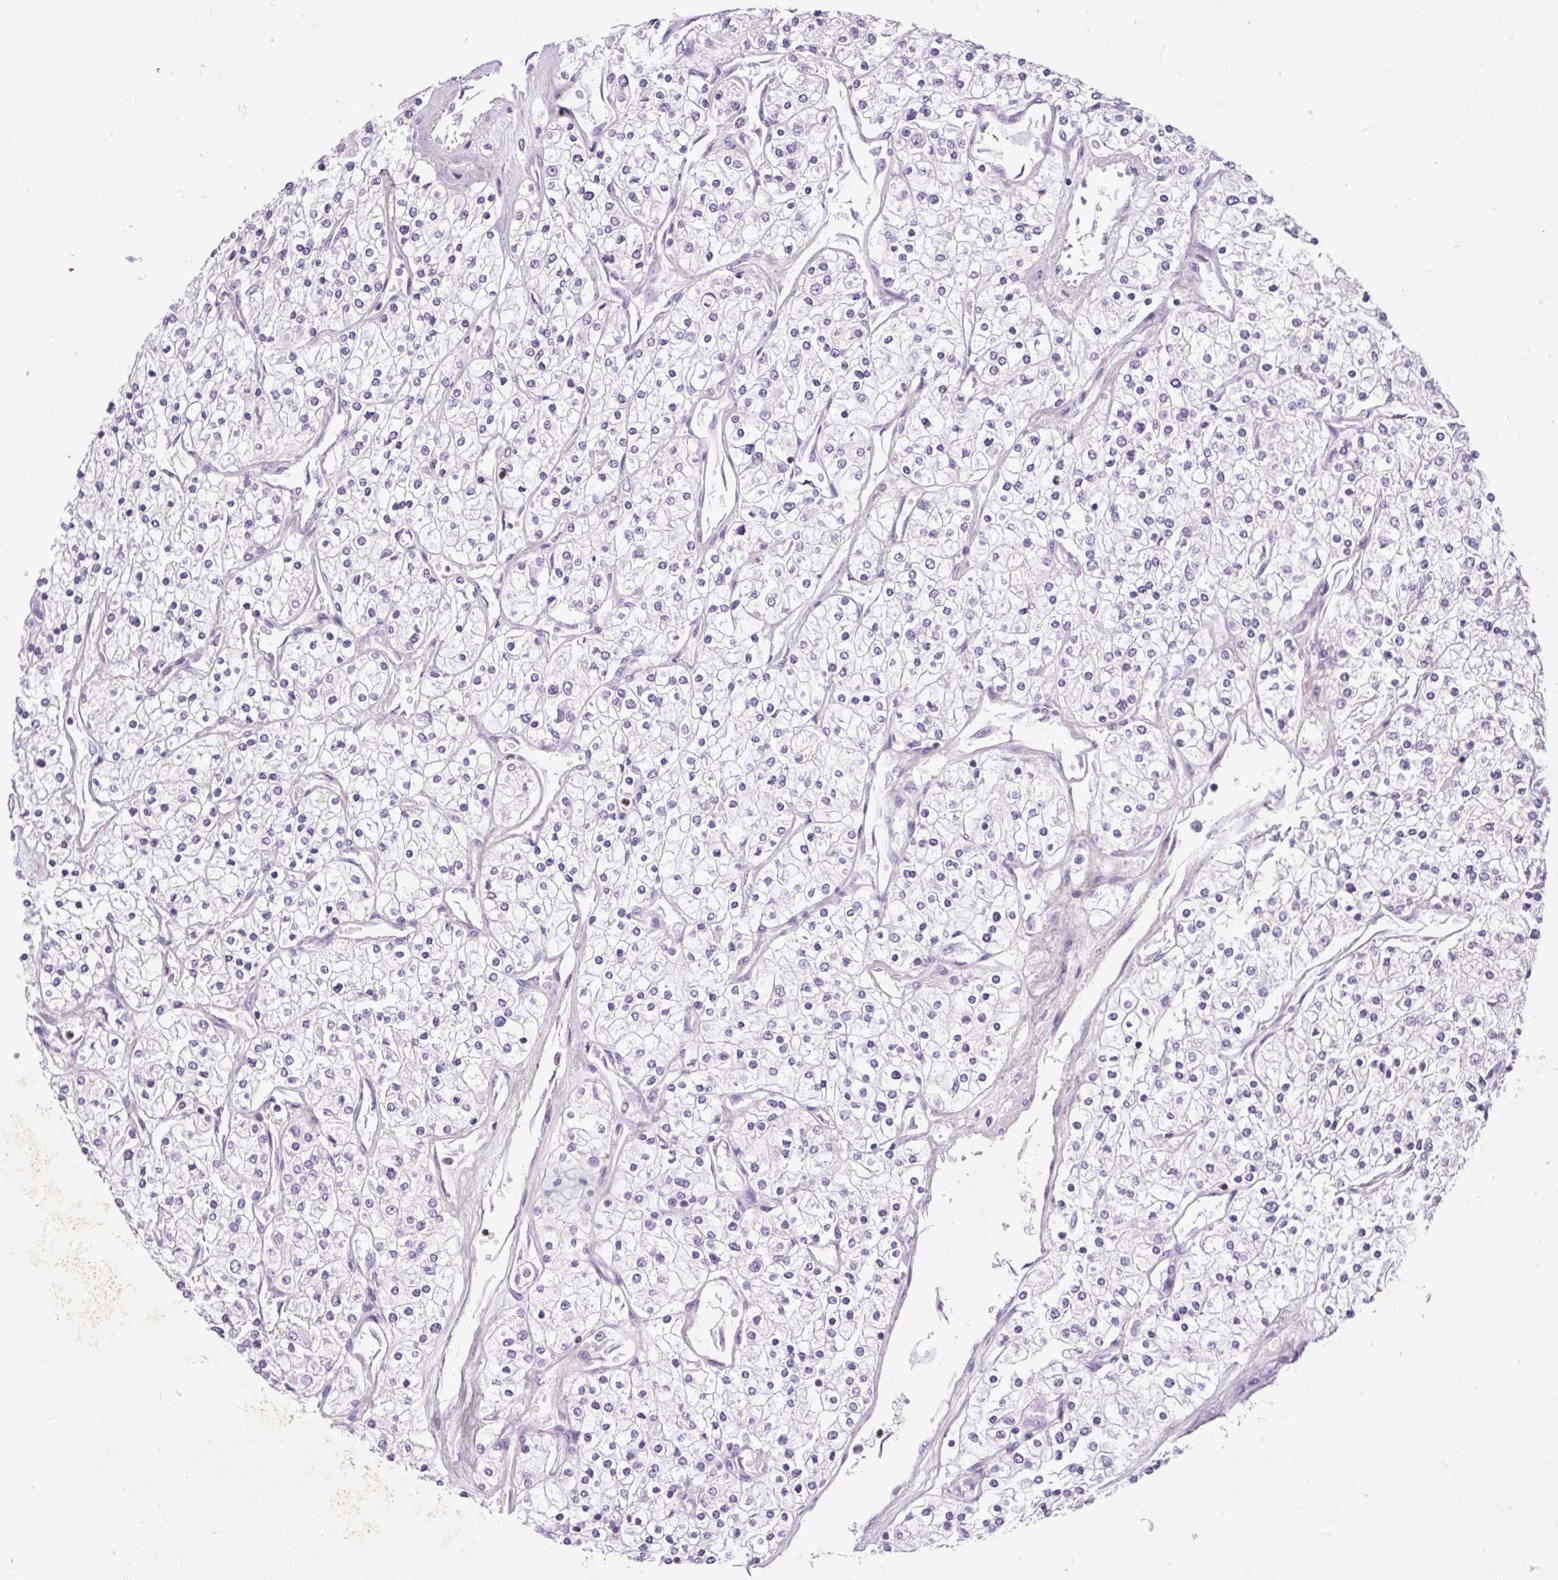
{"staining": {"intensity": "negative", "quantity": "none", "location": "none"}, "tissue": "renal cancer", "cell_type": "Tumor cells", "image_type": "cancer", "snomed": [{"axis": "morphology", "description": "Adenocarcinoma, NOS"}, {"axis": "topography", "description": "Kidney"}], "caption": "Immunohistochemistry (IHC) photomicrograph of human adenocarcinoma (renal) stained for a protein (brown), which exhibits no positivity in tumor cells.", "gene": "SPC24", "patient": {"sex": "male", "age": 80}}